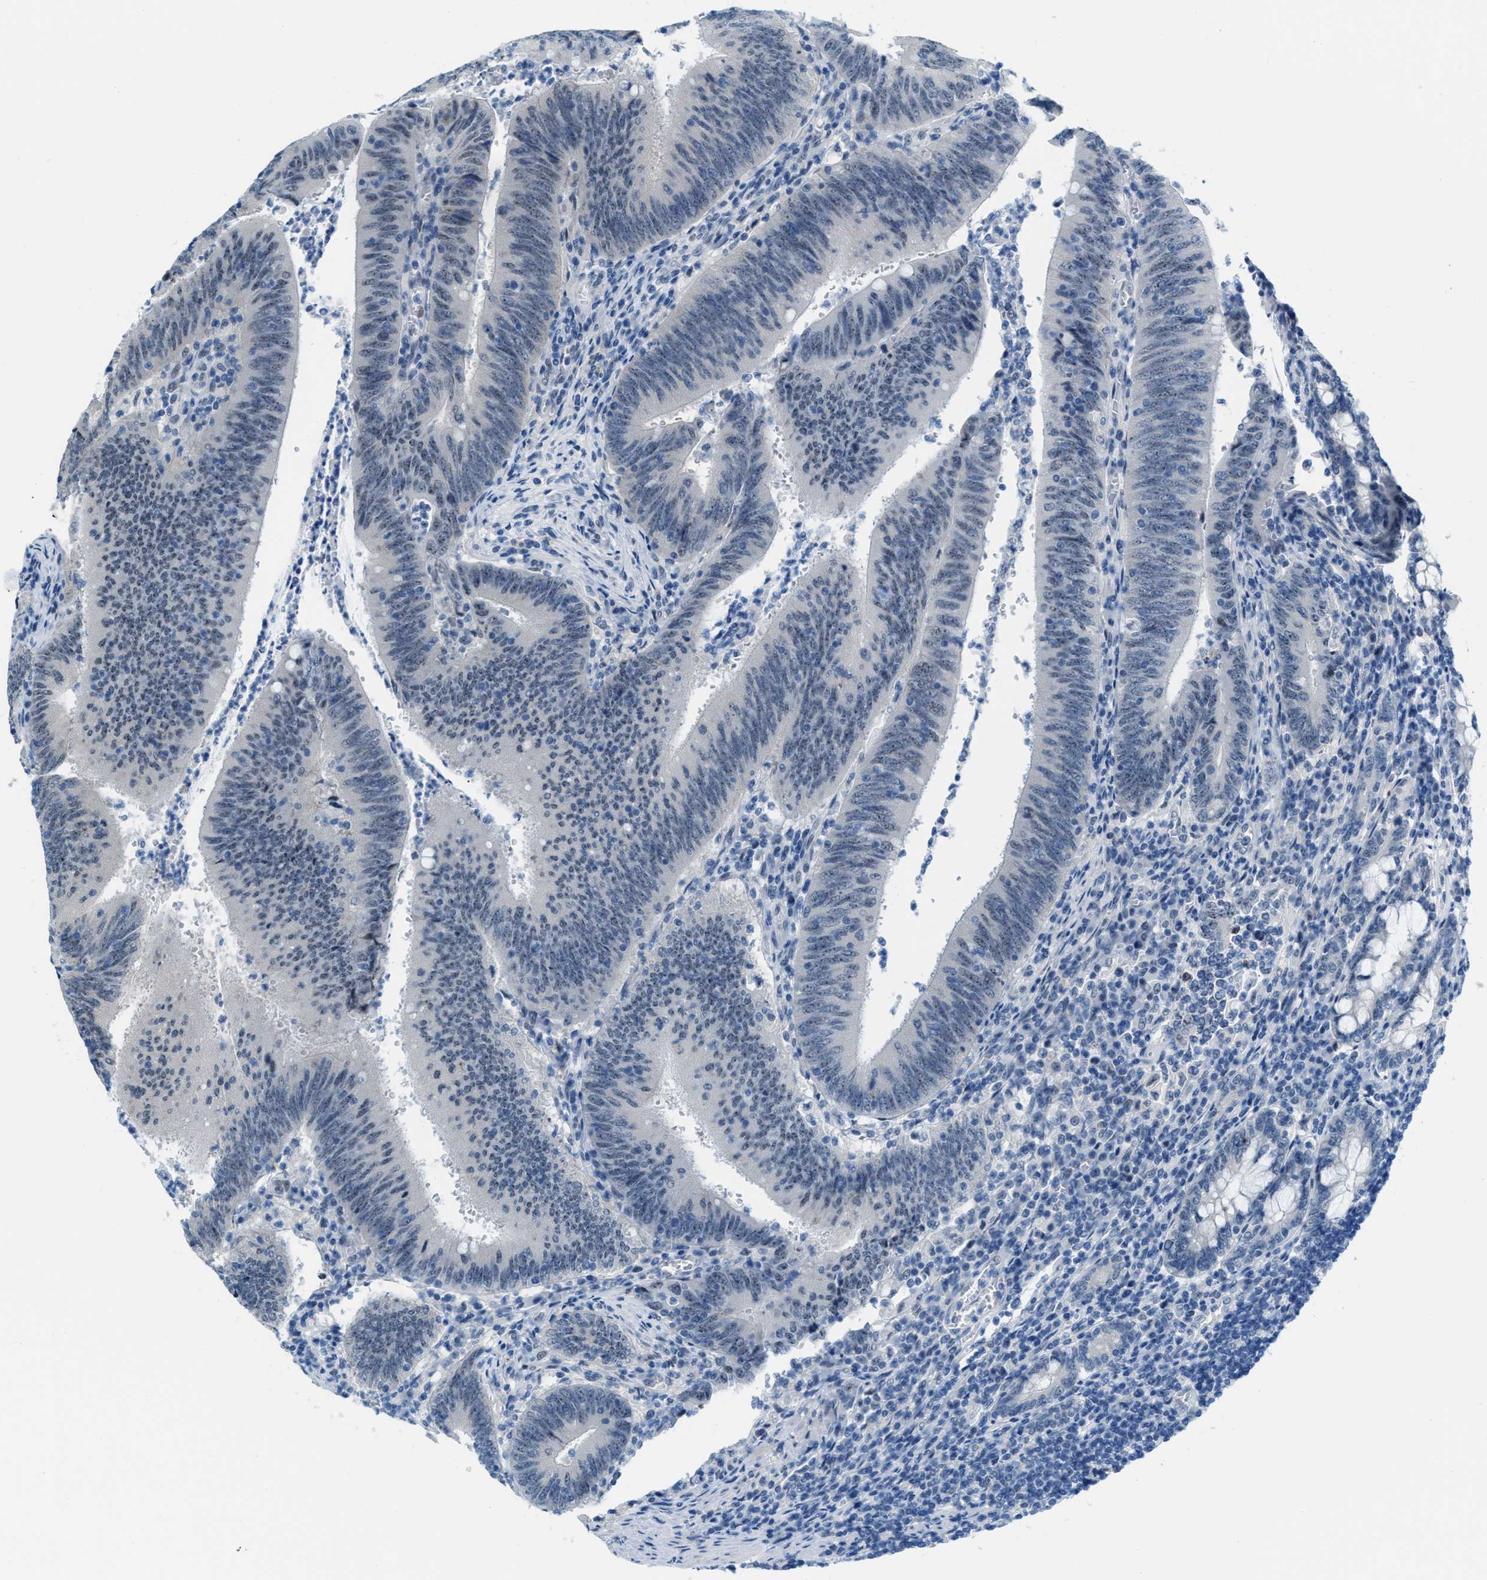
{"staining": {"intensity": "weak", "quantity": "<25%", "location": "nuclear"}, "tissue": "colorectal cancer", "cell_type": "Tumor cells", "image_type": "cancer", "snomed": [{"axis": "morphology", "description": "Normal tissue, NOS"}, {"axis": "morphology", "description": "Adenocarcinoma, NOS"}, {"axis": "topography", "description": "Rectum"}], "caption": "Tumor cells are negative for protein expression in human colorectal adenocarcinoma. The staining was performed using DAB (3,3'-diaminobenzidine) to visualize the protein expression in brown, while the nuclei were stained in blue with hematoxylin (Magnification: 20x).", "gene": "PHRF1", "patient": {"sex": "female", "age": 66}}